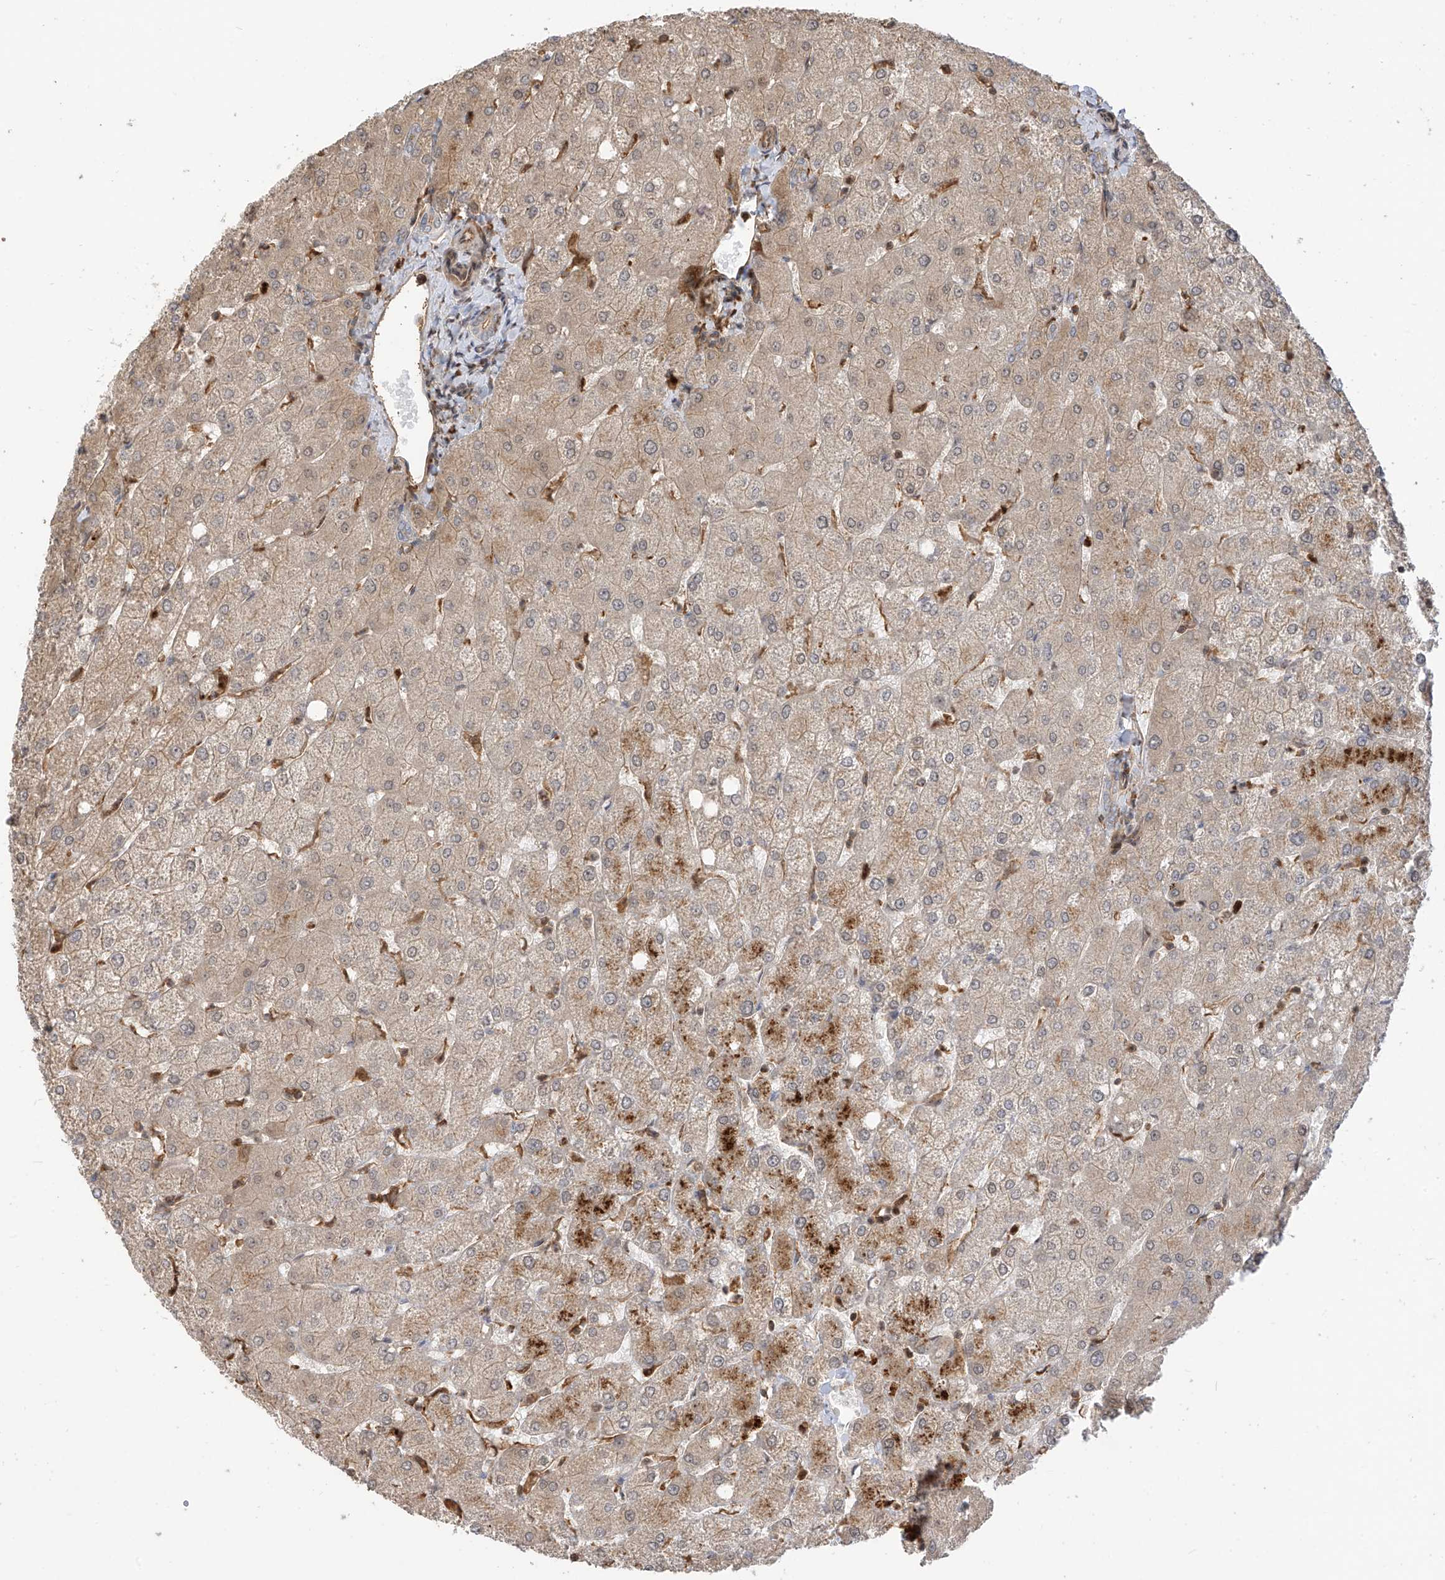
{"staining": {"intensity": "weak", "quantity": "<25%", "location": "cytoplasmic/membranous"}, "tissue": "liver", "cell_type": "Cholangiocytes", "image_type": "normal", "snomed": [{"axis": "morphology", "description": "Normal tissue, NOS"}, {"axis": "topography", "description": "Liver"}], "caption": "The micrograph reveals no staining of cholangiocytes in benign liver.", "gene": "ATAD2B", "patient": {"sex": "female", "age": 54}}